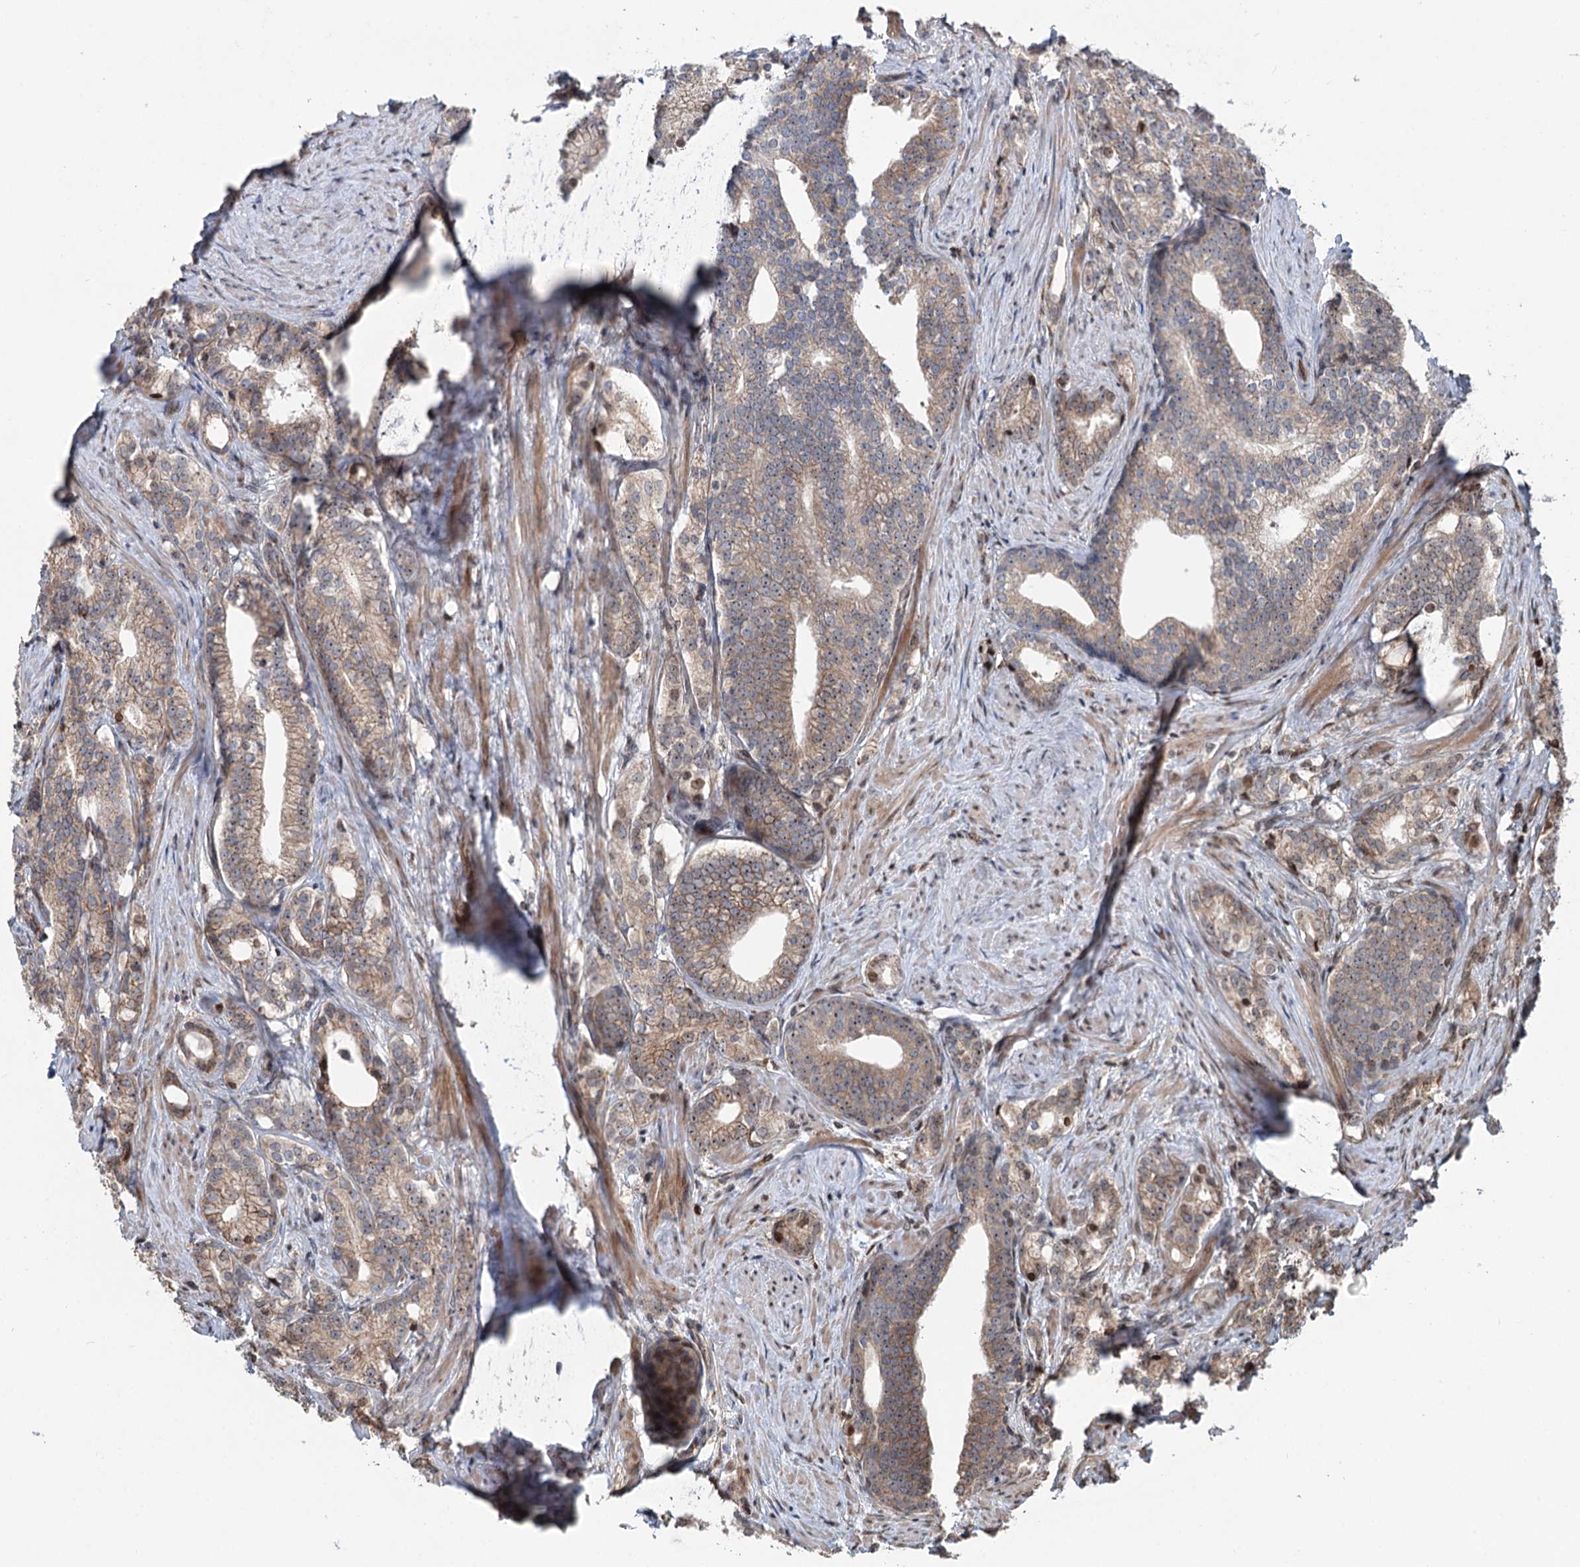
{"staining": {"intensity": "moderate", "quantity": ">75%", "location": "cytoplasmic/membranous"}, "tissue": "prostate cancer", "cell_type": "Tumor cells", "image_type": "cancer", "snomed": [{"axis": "morphology", "description": "Adenocarcinoma, Low grade"}, {"axis": "topography", "description": "Prostate"}], "caption": "Moderate cytoplasmic/membranous protein staining is present in about >75% of tumor cells in adenocarcinoma (low-grade) (prostate).", "gene": "PTDSS2", "patient": {"sex": "male", "age": 71}}